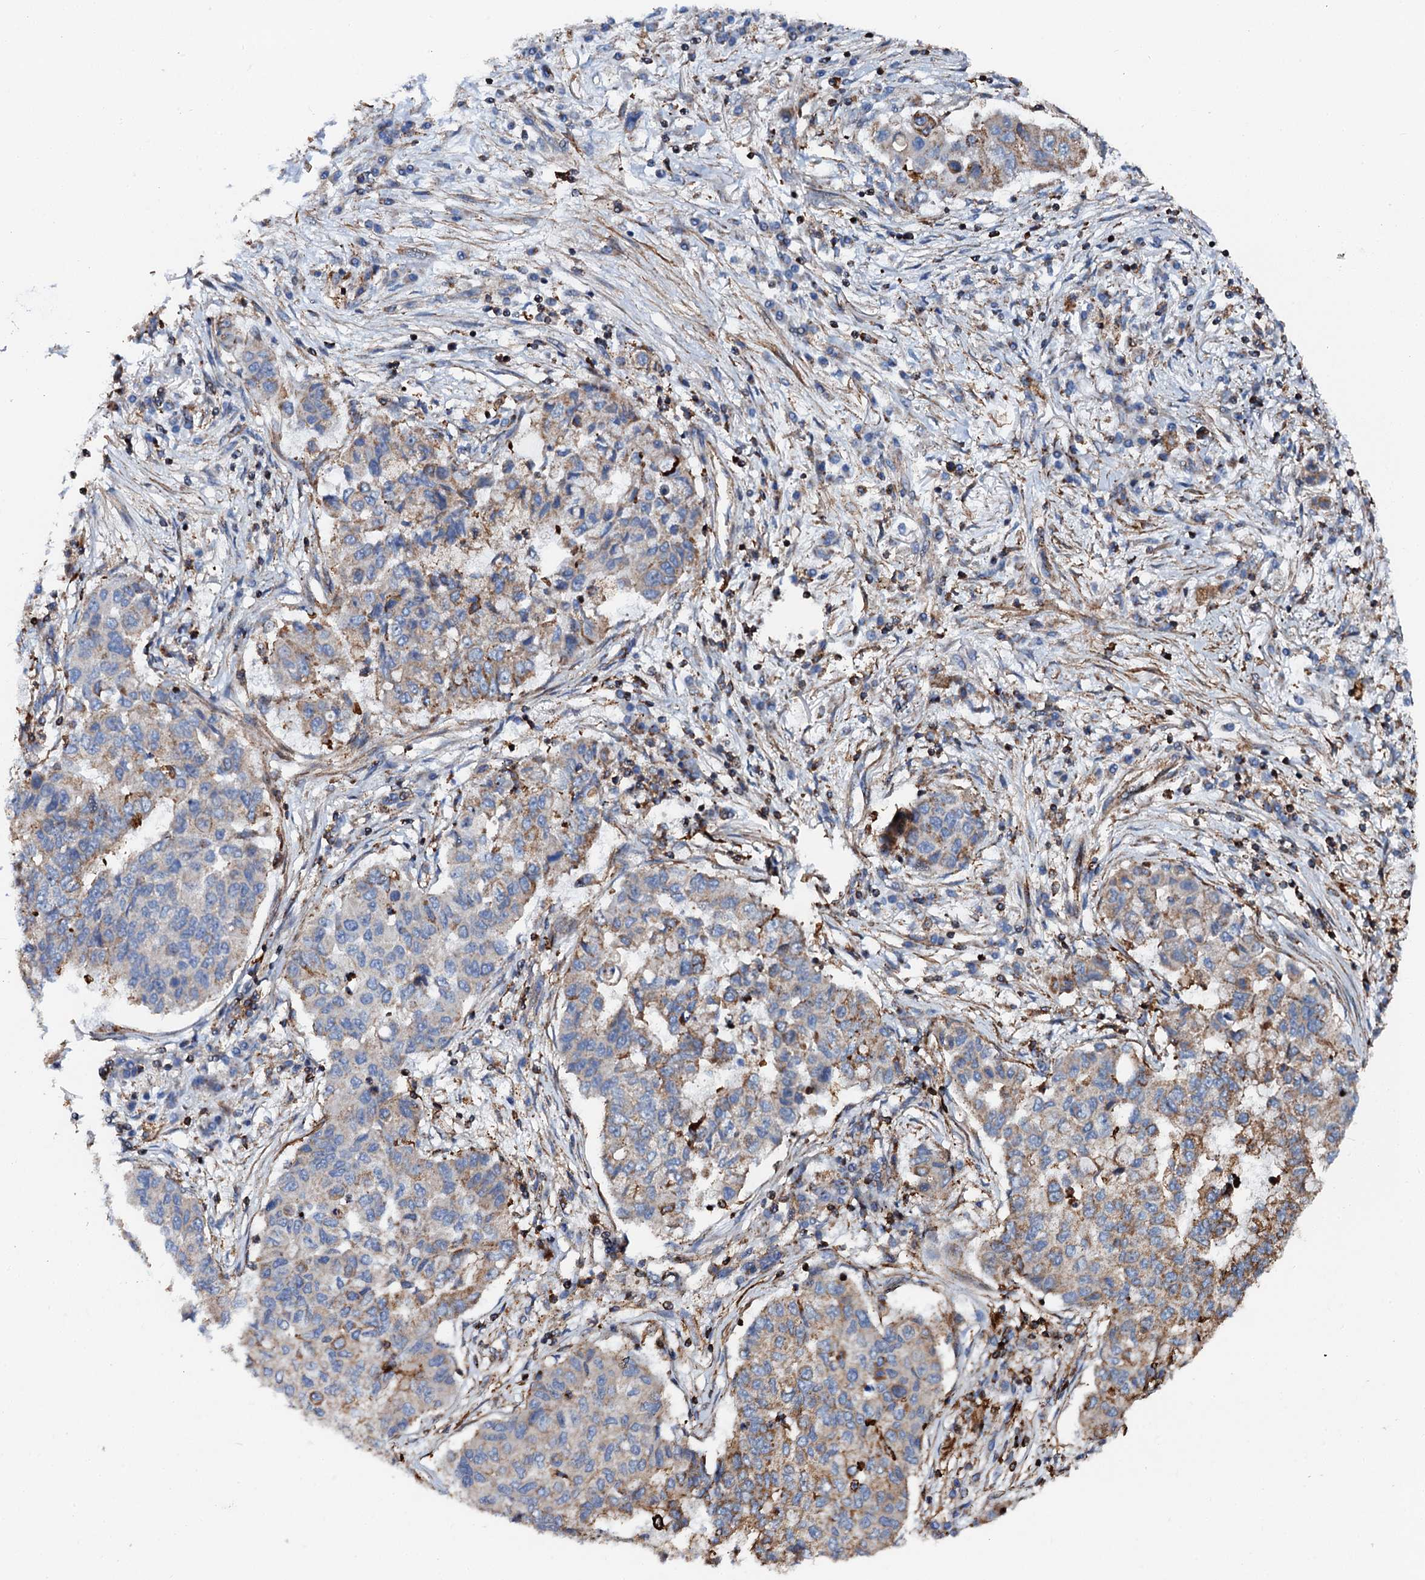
{"staining": {"intensity": "moderate", "quantity": "<25%", "location": "cytoplasmic/membranous"}, "tissue": "lung cancer", "cell_type": "Tumor cells", "image_type": "cancer", "snomed": [{"axis": "morphology", "description": "Squamous cell carcinoma, NOS"}, {"axis": "topography", "description": "Lung"}], "caption": "There is low levels of moderate cytoplasmic/membranous staining in tumor cells of lung cancer (squamous cell carcinoma), as demonstrated by immunohistochemical staining (brown color).", "gene": "INTS10", "patient": {"sex": "male", "age": 74}}